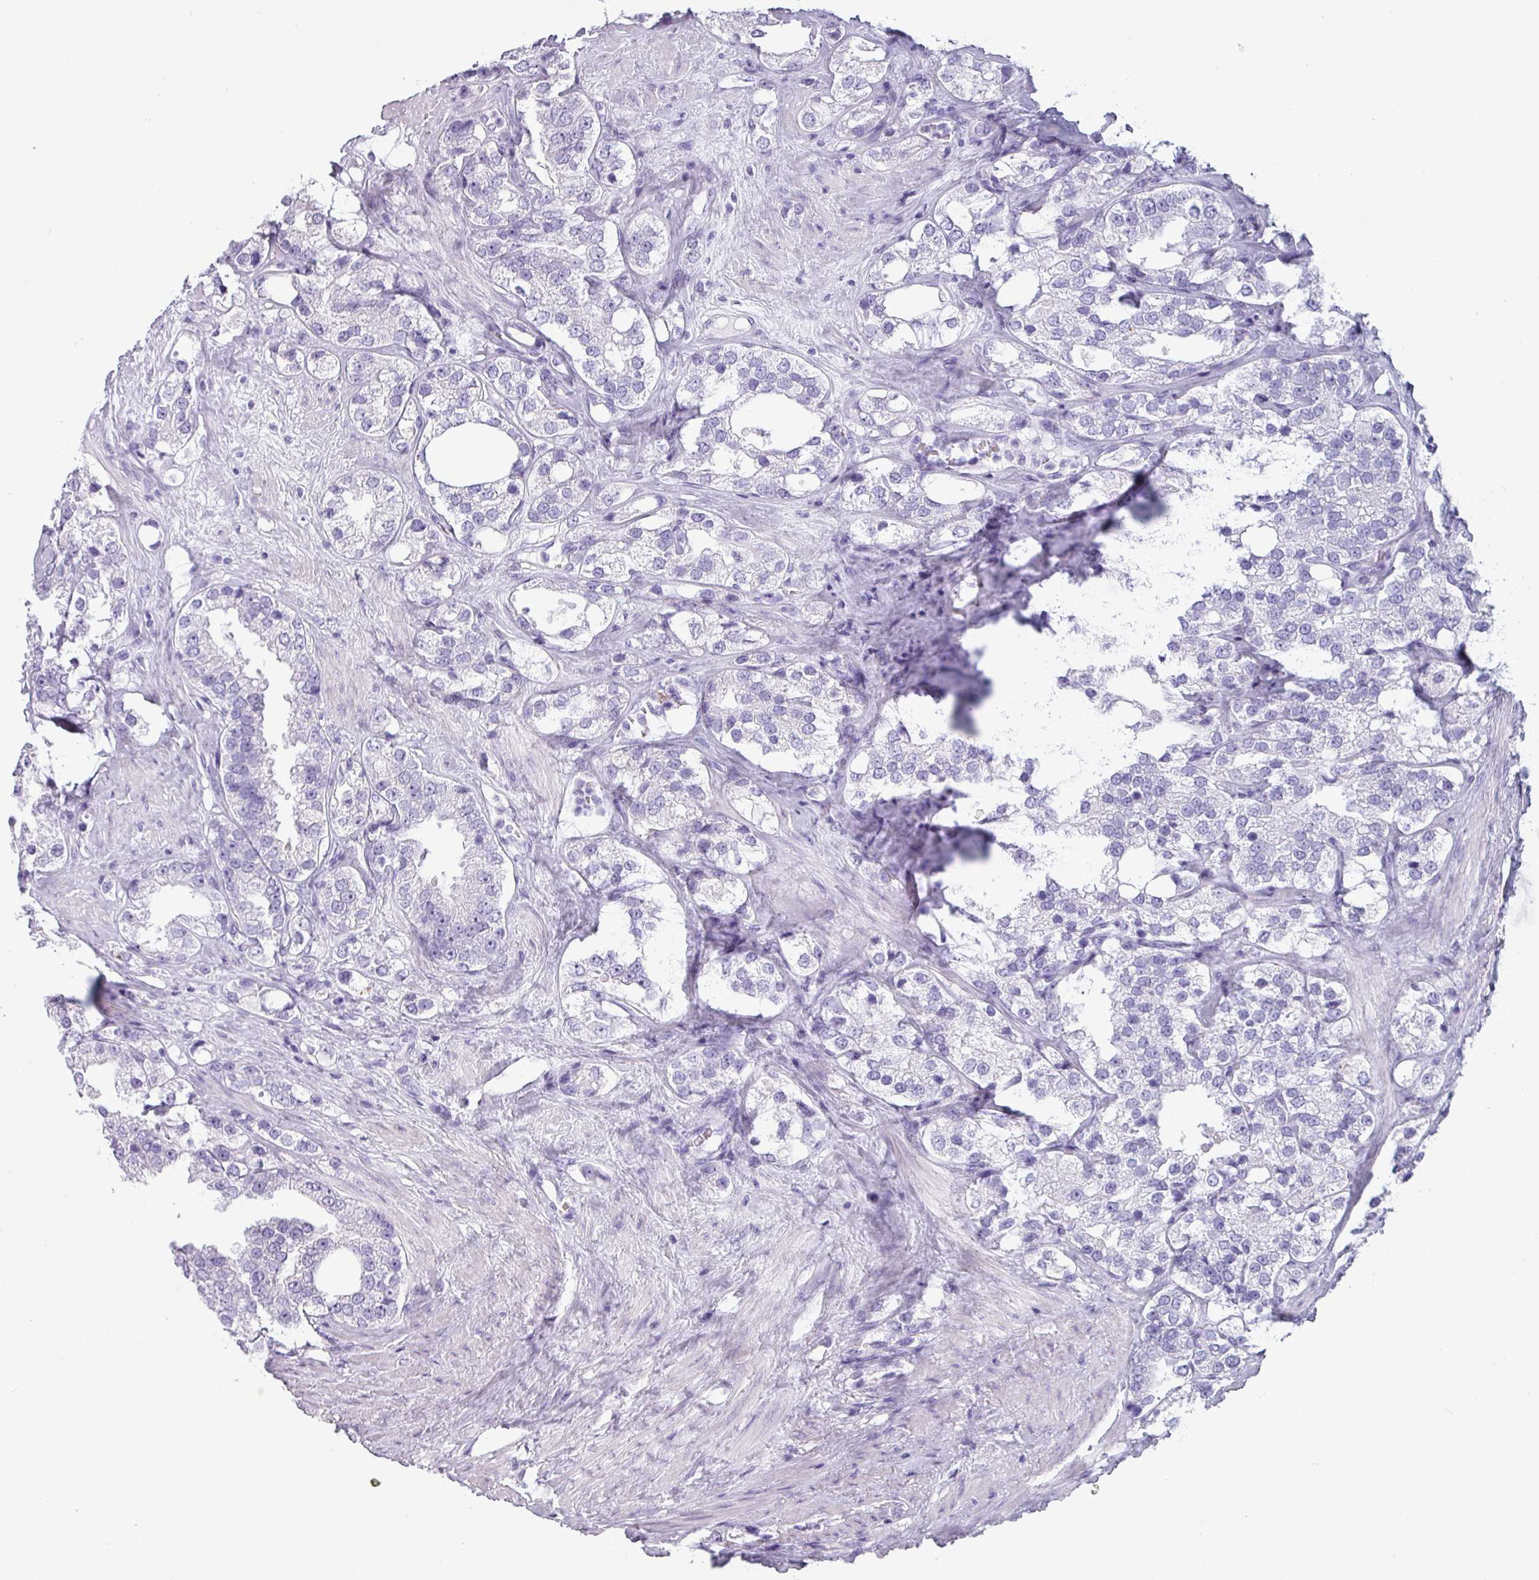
{"staining": {"intensity": "negative", "quantity": "none", "location": "none"}, "tissue": "prostate cancer", "cell_type": "Tumor cells", "image_type": "cancer", "snomed": [{"axis": "morphology", "description": "Adenocarcinoma, NOS"}, {"axis": "topography", "description": "Prostate"}], "caption": "The micrograph reveals no staining of tumor cells in prostate cancer.", "gene": "CRYBB2", "patient": {"sex": "male", "age": 79}}